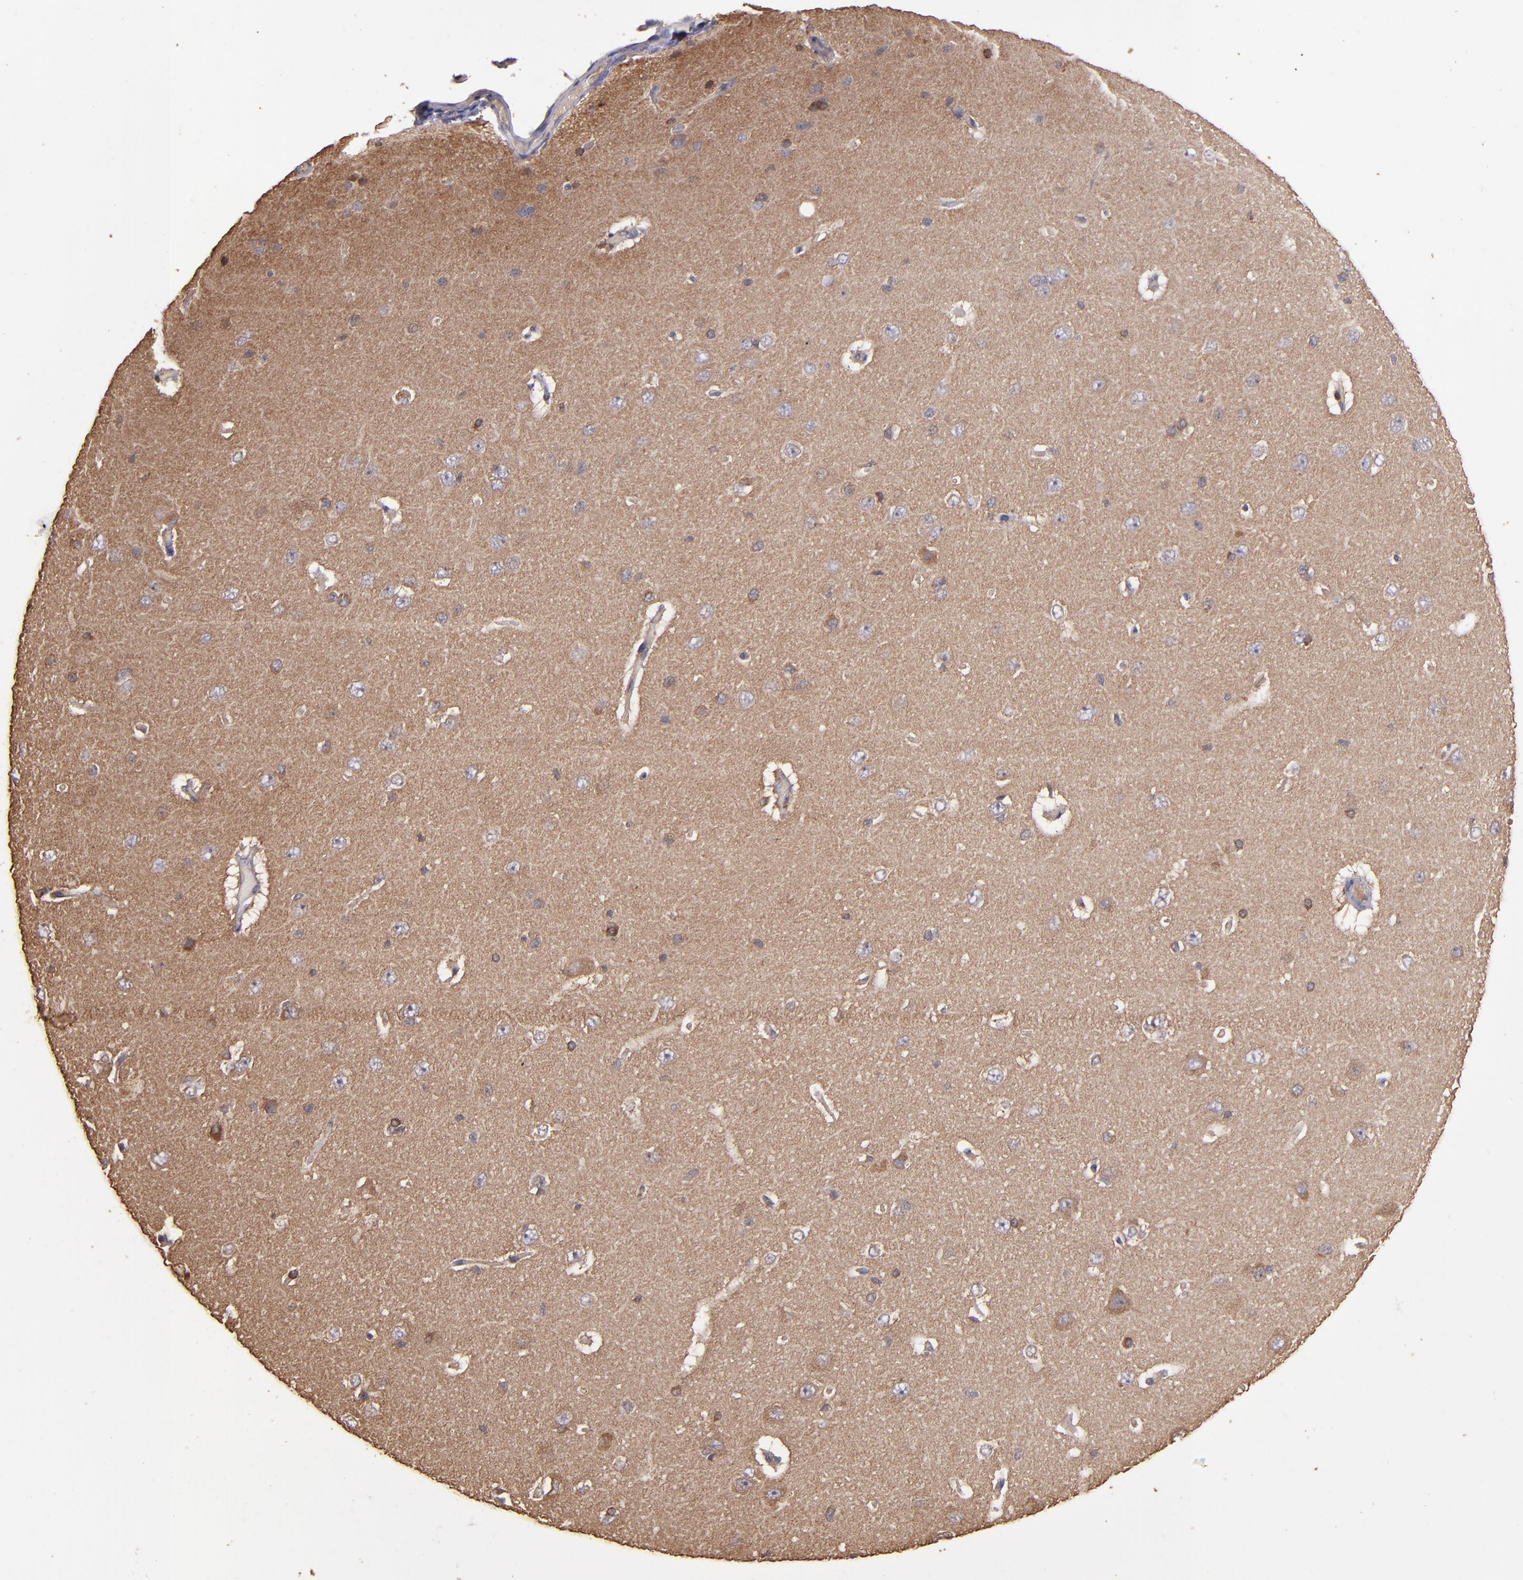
{"staining": {"intensity": "weak", "quantity": "25%-75%", "location": "cytoplasmic/membranous"}, "tissue": "cerebral cortex", "cell_type": "Endothelial cells", "image_type": "normal", "snomed": [{"axis": "morphology", "description": "Normal tissue, NOS"}, {"axis": "topography", "description": "Cerebral cortex"}], "caption": "Human cerebral cortex stained with a brown dye exhibits weak cytoplasmic/membranous positive staining in about 25%-75% of endothelial cells.", "gene": "SRRD", "patient": {"sex": "female", "age": 45}}